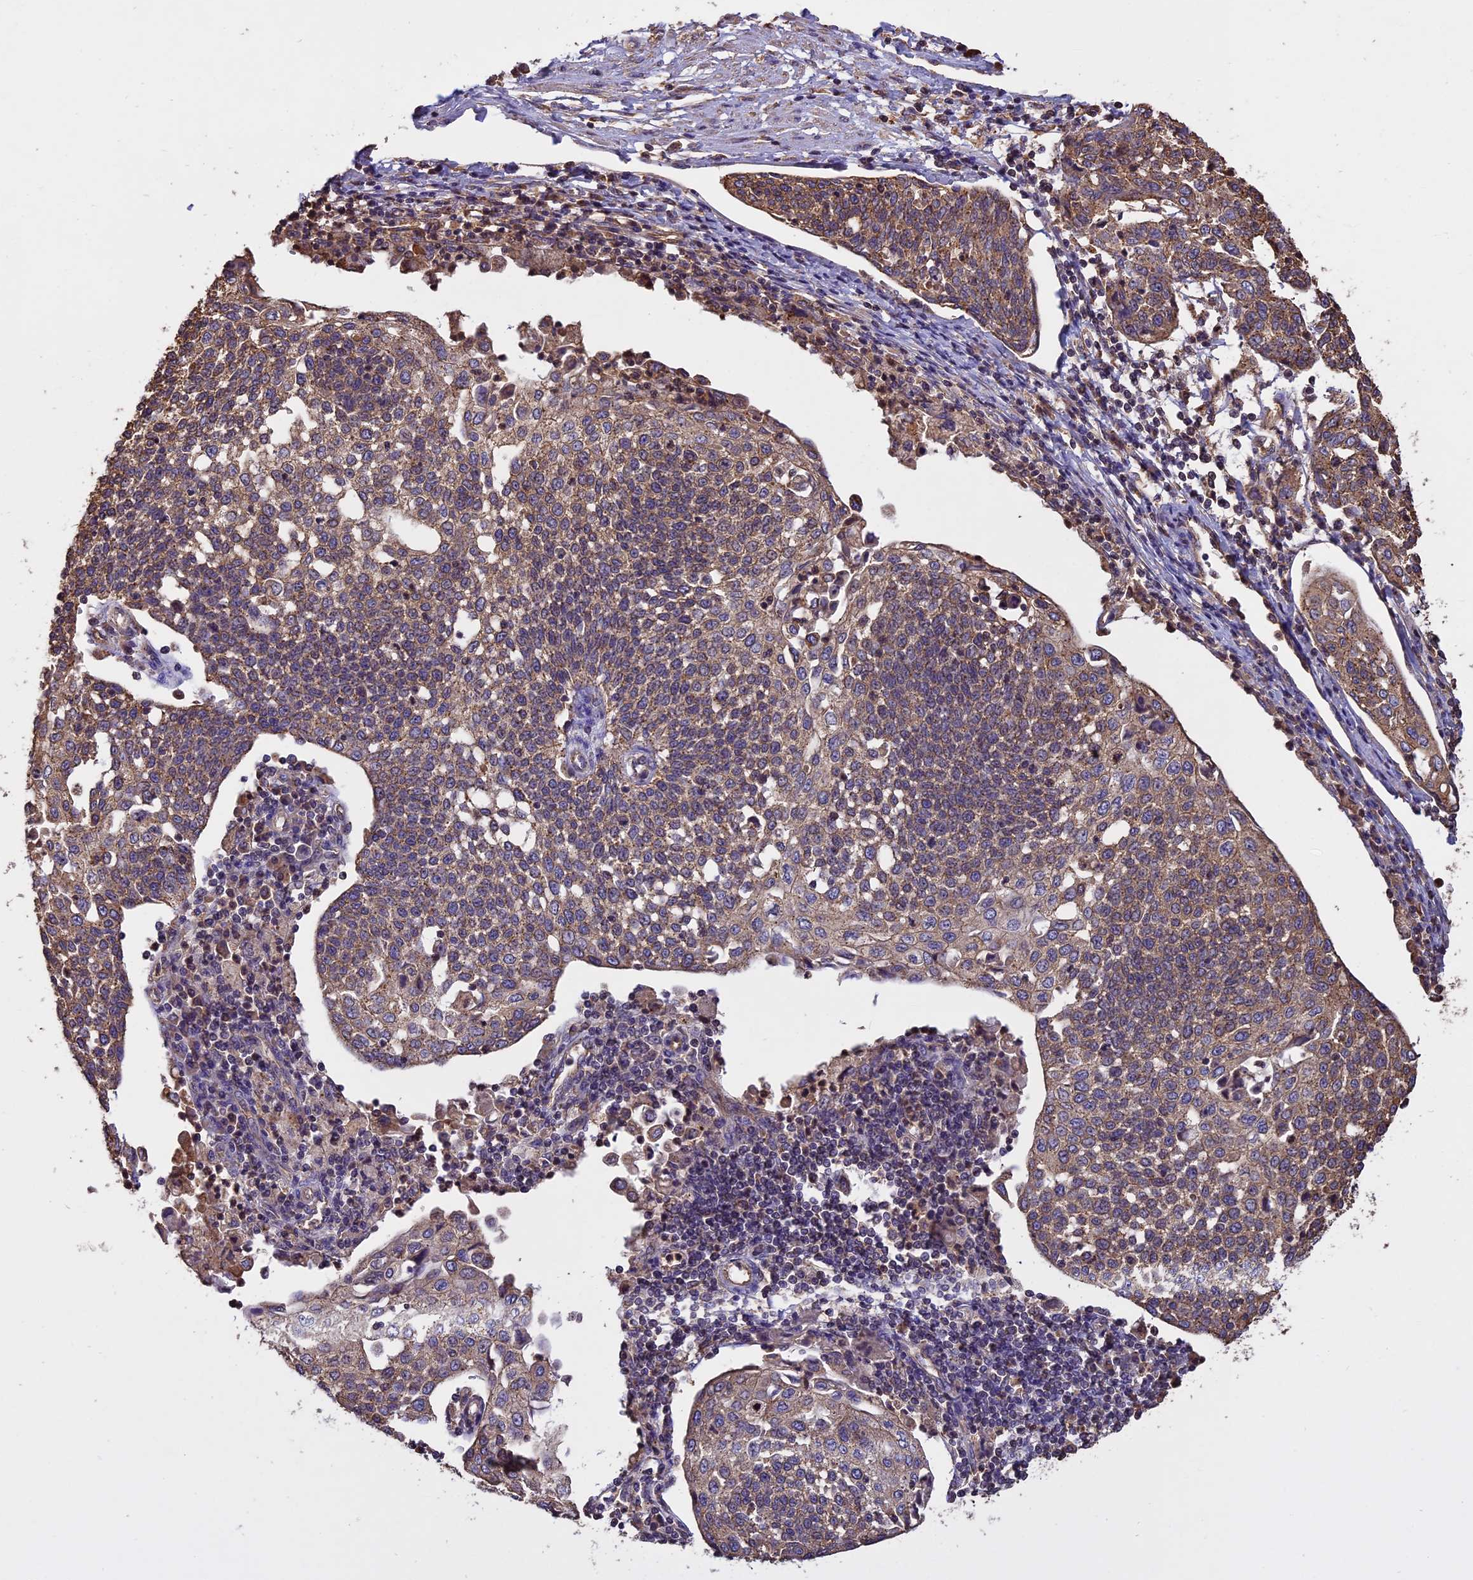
{"staining": {"intensity": "moderate", "quantity": "25%-75%", "location": "cytoplasmic/membranous"}, "tissue": "cervical cancer", "cell_type": "Tumor cells", "image_type": "cancer", "snomed": [{"axis": "morphology", "description": "Squamous cell carcinoma, NOS"}, {"axis": "topography", "description": "Cervix"}], "caption": "The histopathology image exhibits a brown stain indicating the presence of a protein in the cytoplasmic/membranous of tumor cells in cervical cancer.", "gene": "CHMP2A", "patient": {"sex": "female", "age": 34}}